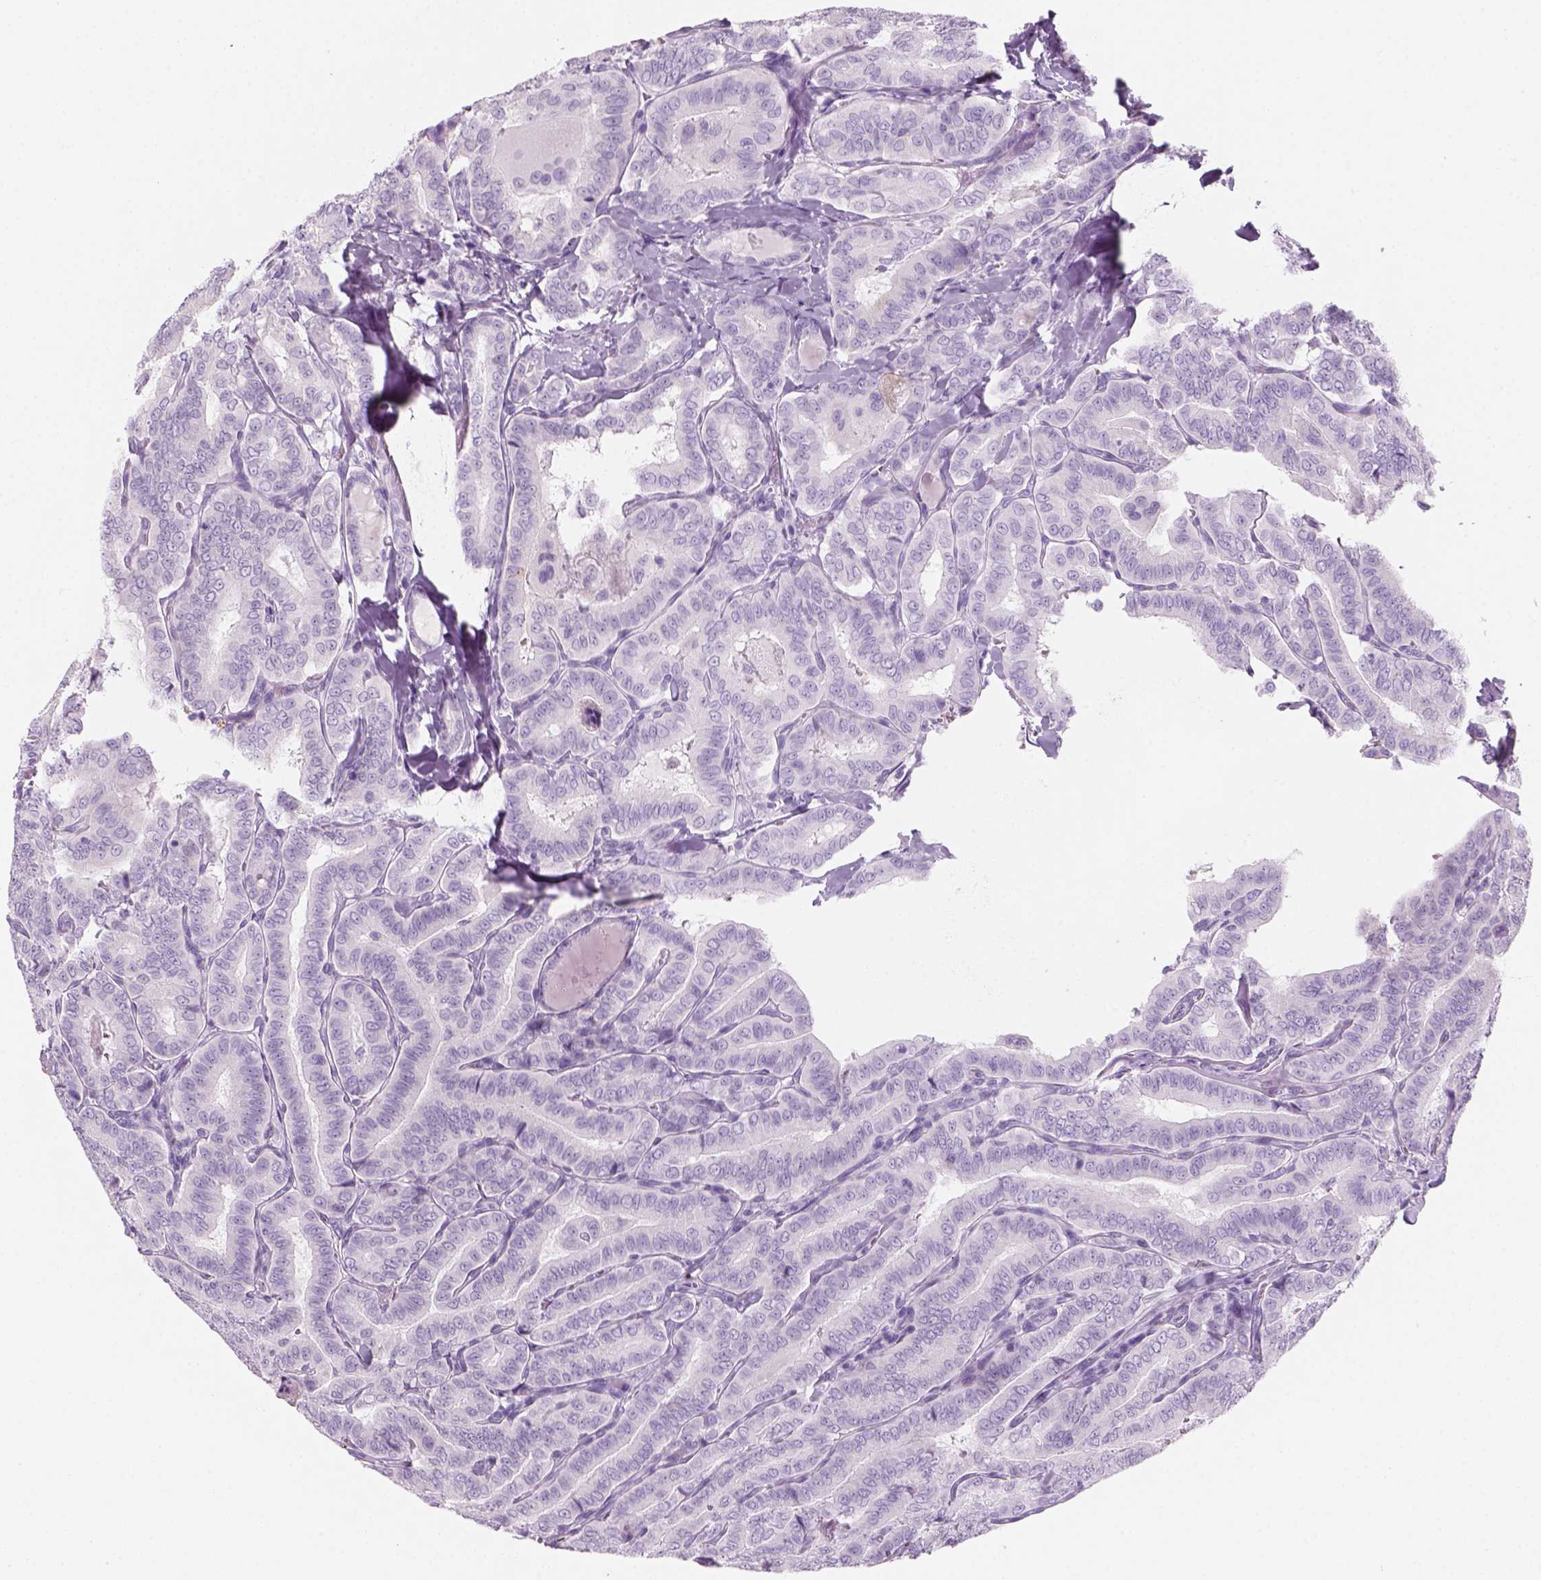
{"staining": {"intensity": "negative", "quantity": "none", "location": "none"}, "tissue": "thyroid cancer", "cell_type": "Tumor cells", "image_type": "cancer", "snomed": [{"axis": "morphology", "description": "Papillary adenocarcinoma, NOS"}, {"axis": "morphology", "description": "Papillary adenoma metastatic"}, {"axis": "topography", "description": "Thyroid gland"}], "caption": "Immunohistochemical staining of human thyroid papillary adenoma metastatic shows no significant positivity in tumor cells.", "gene": "KRTAP11-1", "patient": {"sex": "female", "age": 50}}